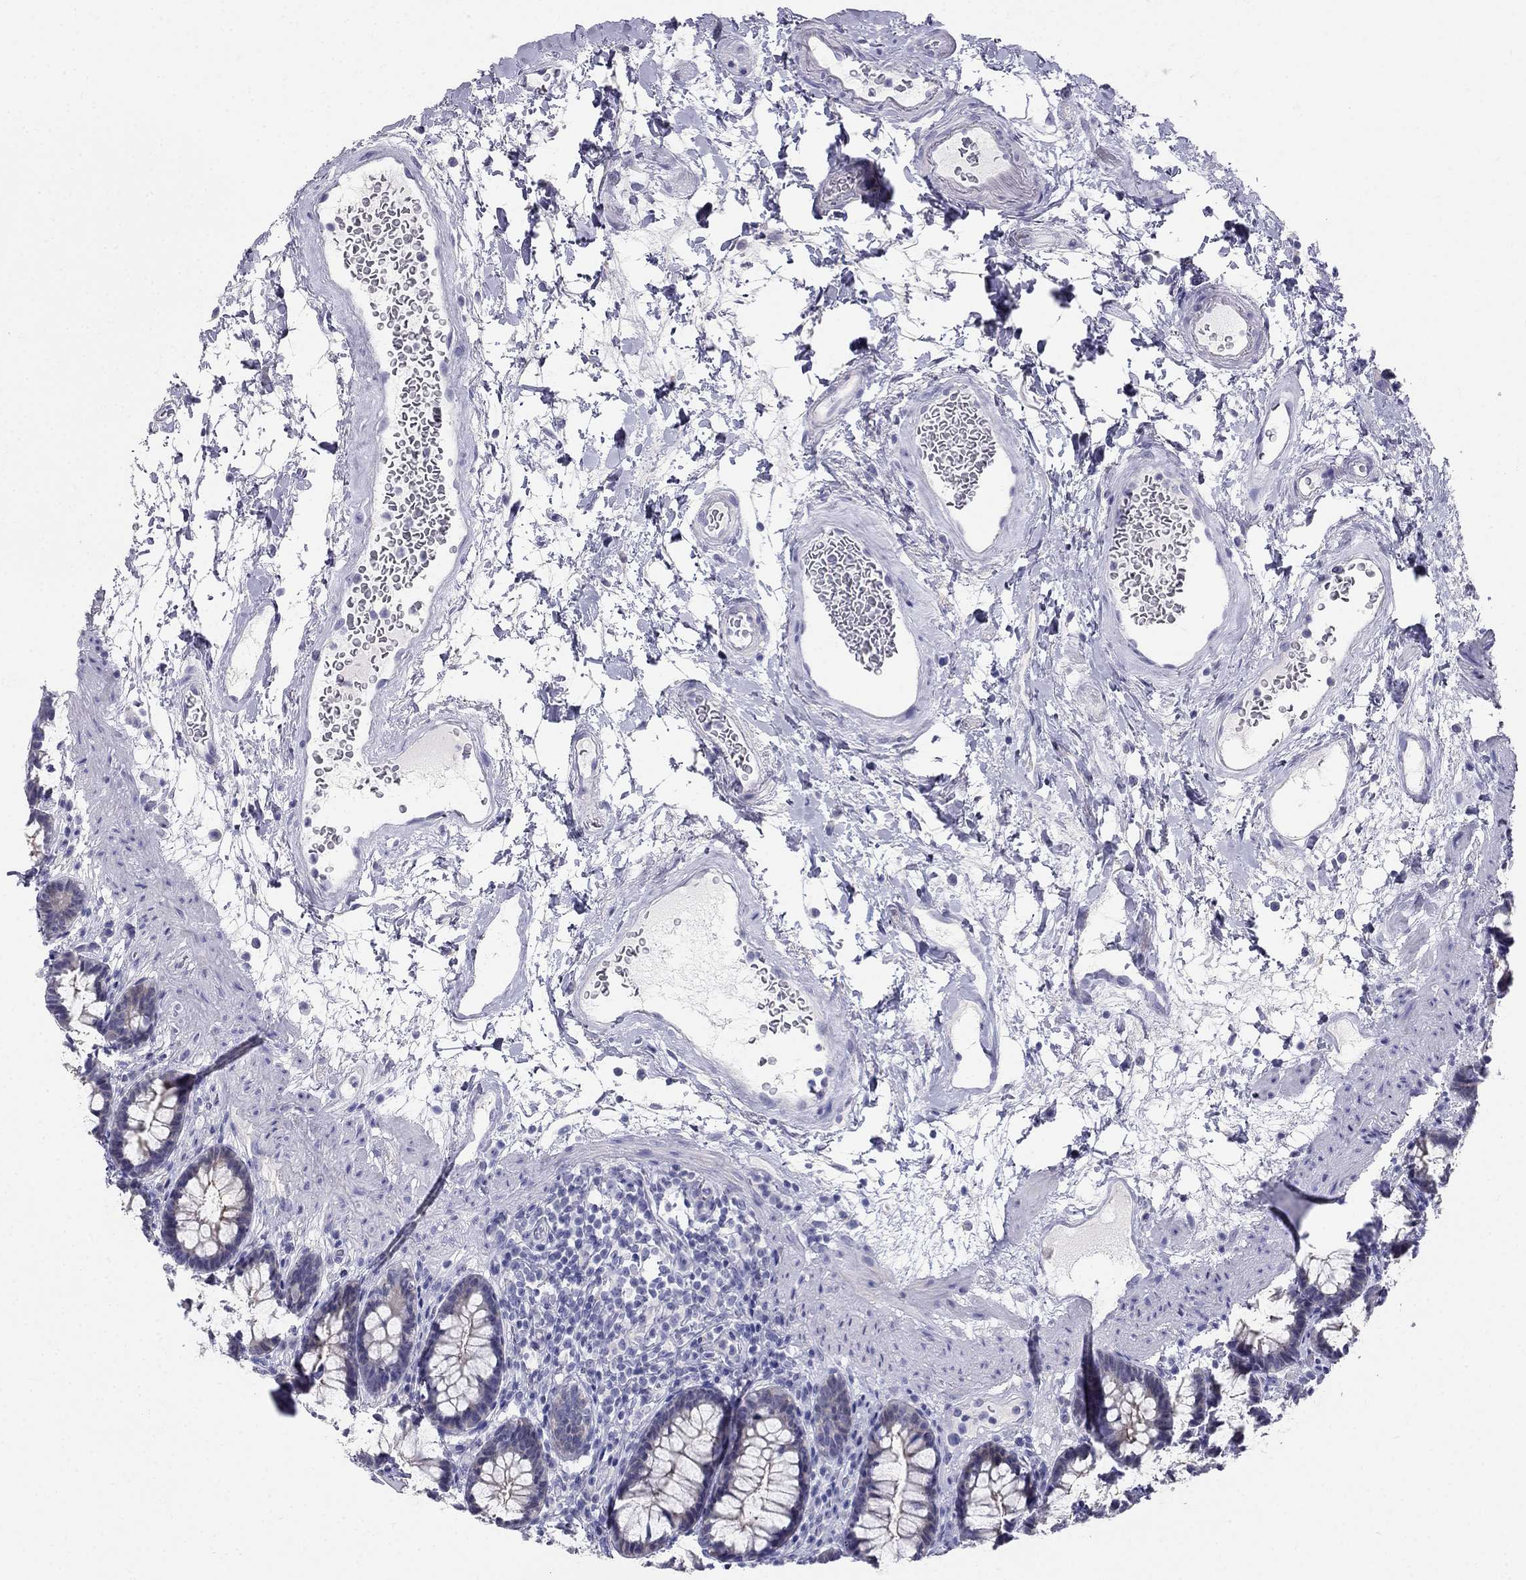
{"staining": {"intensity": "weak", "quantity": "25%-75%", "location": "cytoplasmic/membranous"}, "tissue": "rectum", "cell_type": "Glandular cells", "image_type": "normal", "snomed": [{"axis": "morphology", "description": "Normal tissue, NOS"}, {"axis": "topography", "description": "Rectum"}], "caption": "Immunohistochemistry (IHC) photomicrograph of unremarkable rectum: rectum stained using immunohistochemistry exhibits low levels of weak protein expression localized specifically in the cytoplasmic/membranous of glandular cells, appearing as a cytoplasmic/membranous brown color.", "gene": "RFLNA", "patient": {"sex": "male", "age": 72}}